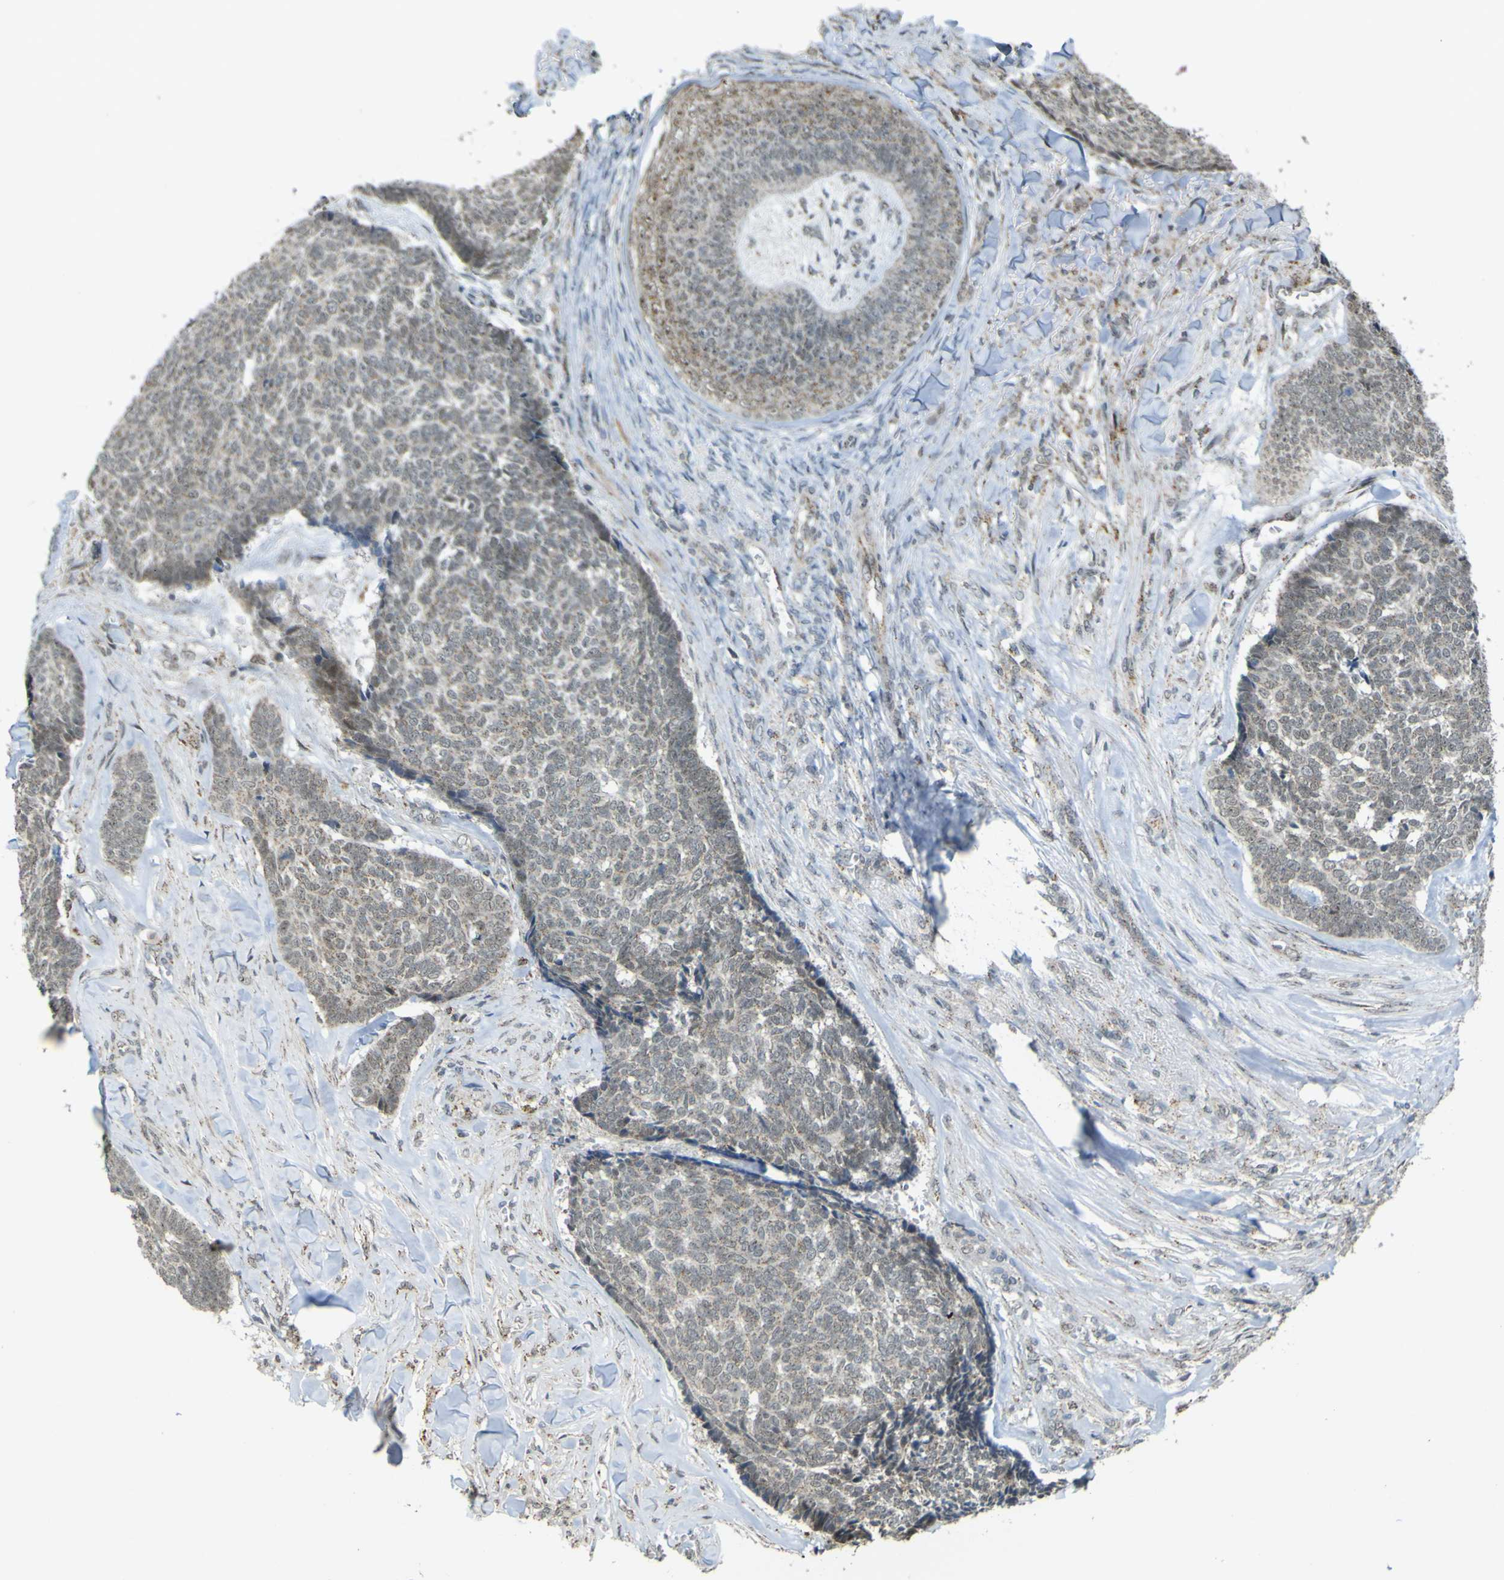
{"staining": {"intensity": "moderate", "quantity": ">75%", "location": "cytoplasmic/membranous,nuclear"}, "tissue": "skin cancer", "cell_type": "Tumor cells", "image_type": "cancer", "snomed": [{"axis": "morphology", "description": "Basal cell carcinoma"}, {"axis": "topography", "description": "Skin"}], "caption": "IHC (DAB) staining of human skin cancer reveals moderate cytoplasmic/membranous and nuclear protein staining in about >75% of tumor cells.", "gene": "ACBD5", "patient": {"sex": "male", "age": 84}}